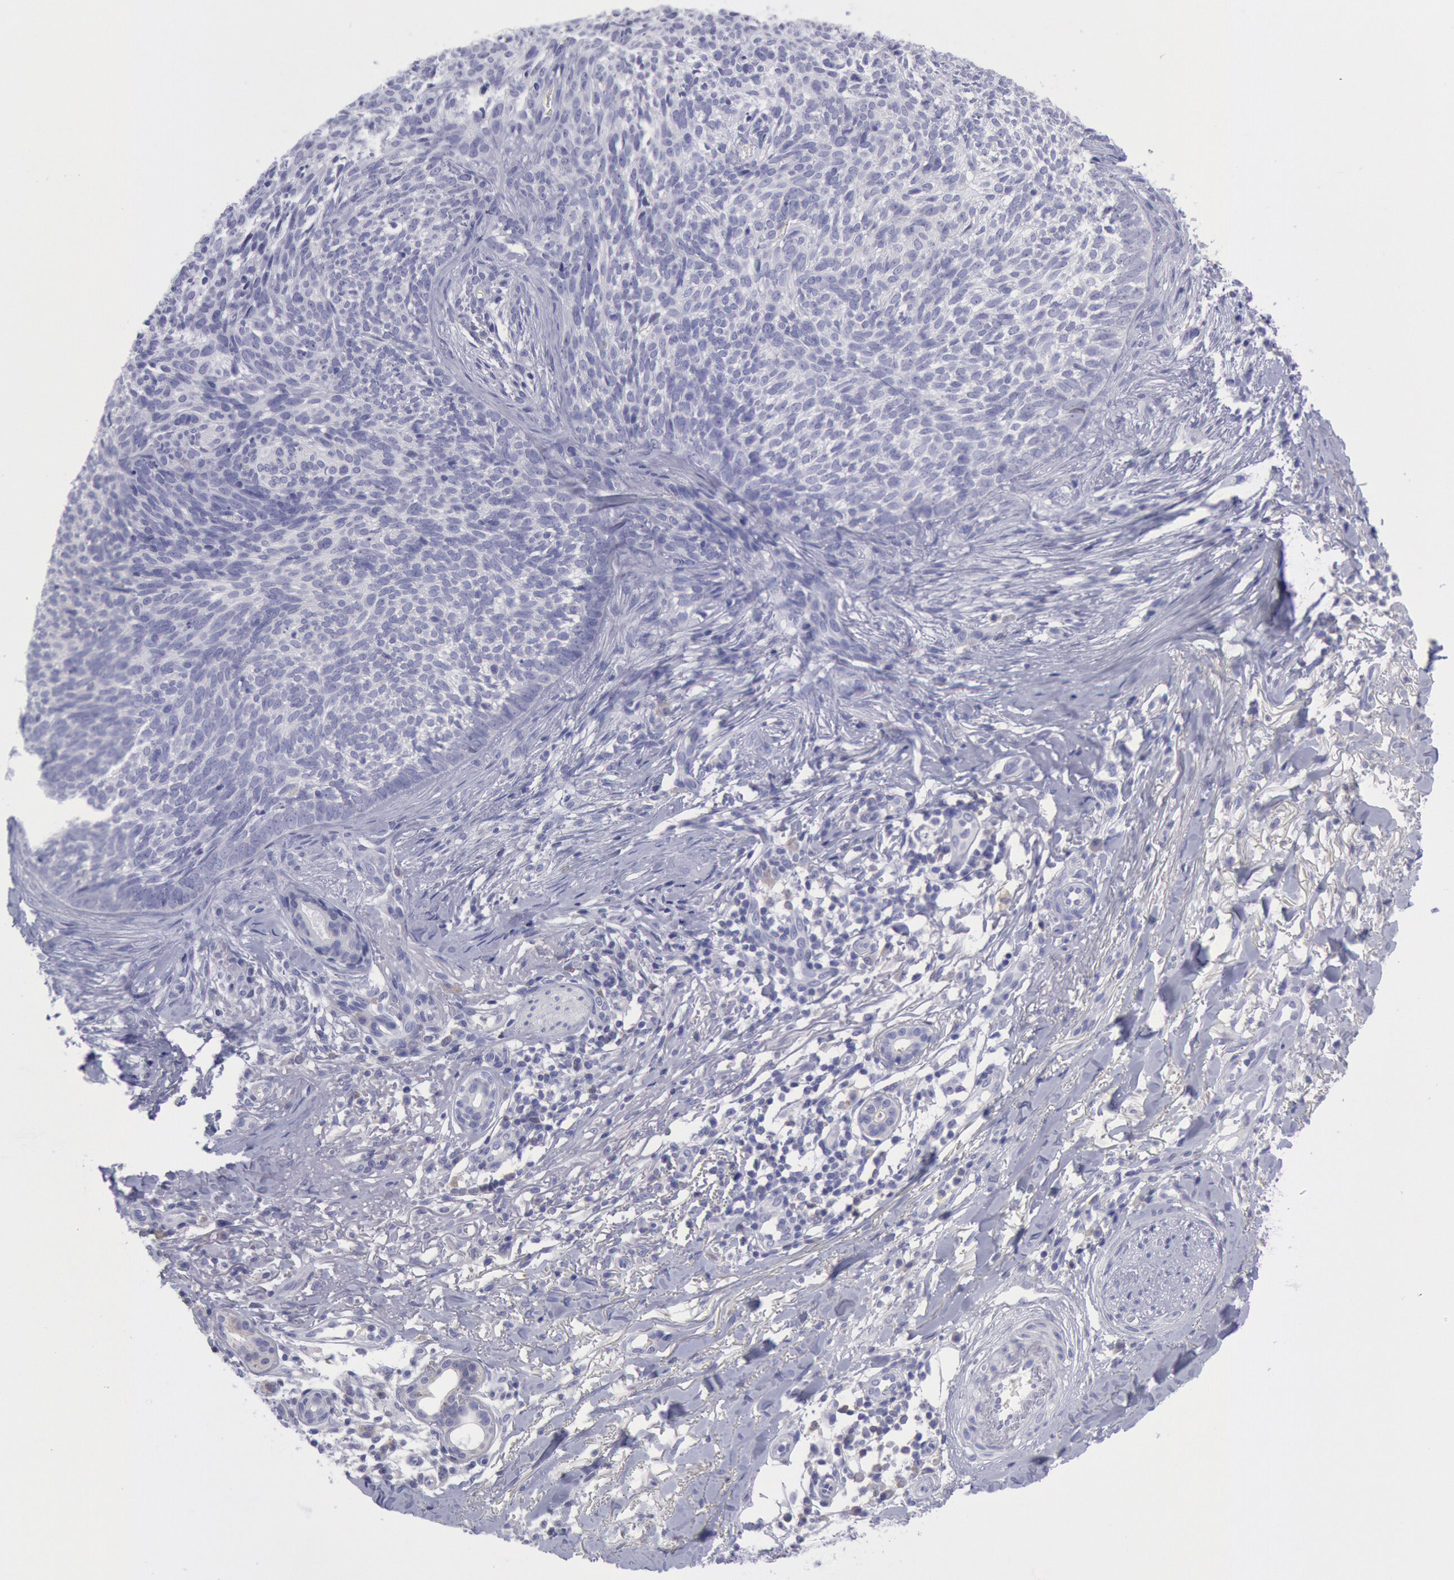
{"staining": {"intensity": "negative", "quantity": "none", "location": "none"}, "tissue": "skin cancer", "cell_type": "Tumor cells", "image_type": "cancer", "snomed": [{"axis": "morphology", "description": "Basal cell carcinoma"}, {"axis": "topography", "description": "Skin"}], "caption": "DAB (3,3'-diaminobenzidine) immunohistochemical staining of human skin cancer shows no significant staining in tumor cells. Nuclei are stained in blue.", "gene": "MYH7", "patient": {"sex": "female", "age": 81}}